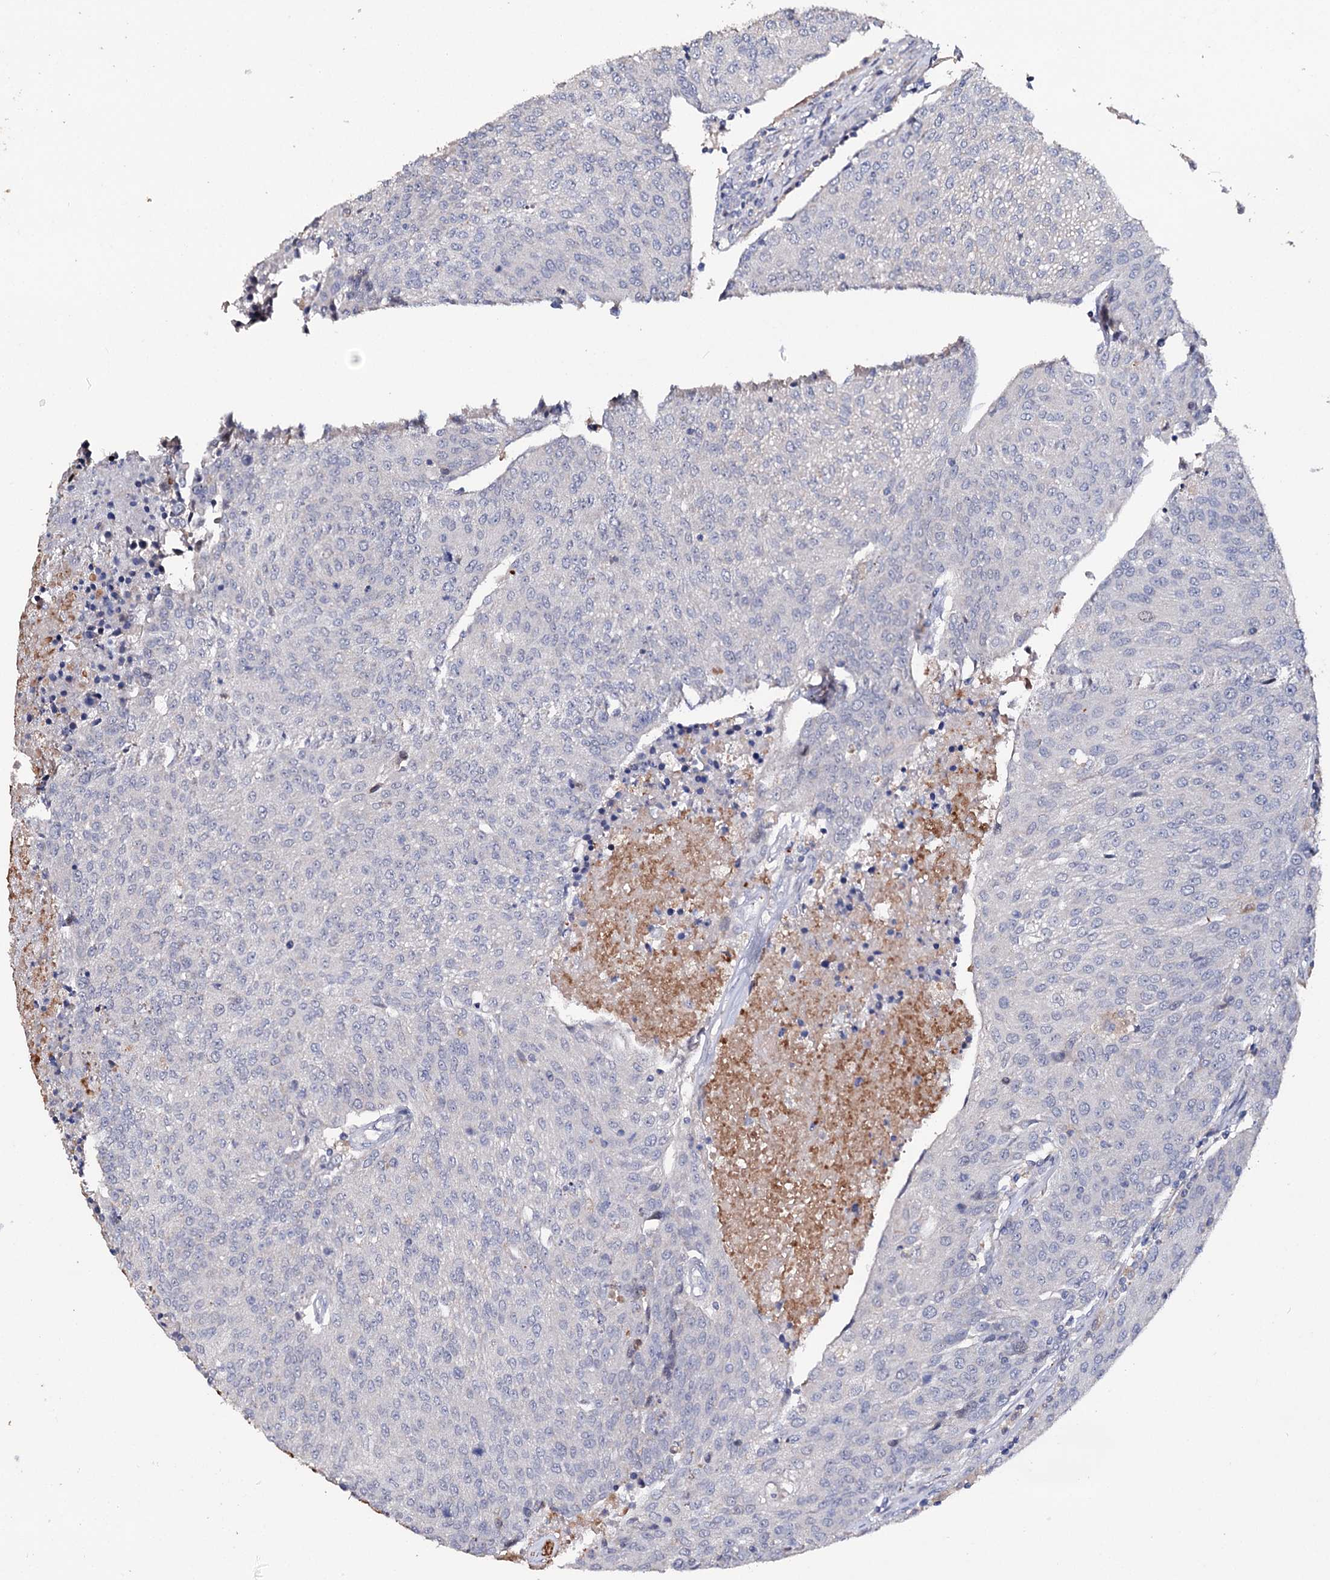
{"staining": {"intensity": "negative", "quantity": "none", "location": "none"}, "tissue": "urothelial cancer", "cell_type": "Tumor cells", "image_type": "cancer", "snomed": [{"axis": "morphology", "description": "Urothelial carcinoma, High grade"}, {"axis": "topography", "description": "Urinary bladder"}], "caption": "Immunohistochemical staining of urothelial cancer shows no significant positivity in tumor cells.", "gene": "DNAH6", "patient": {"sex": "female", "age": 85}}